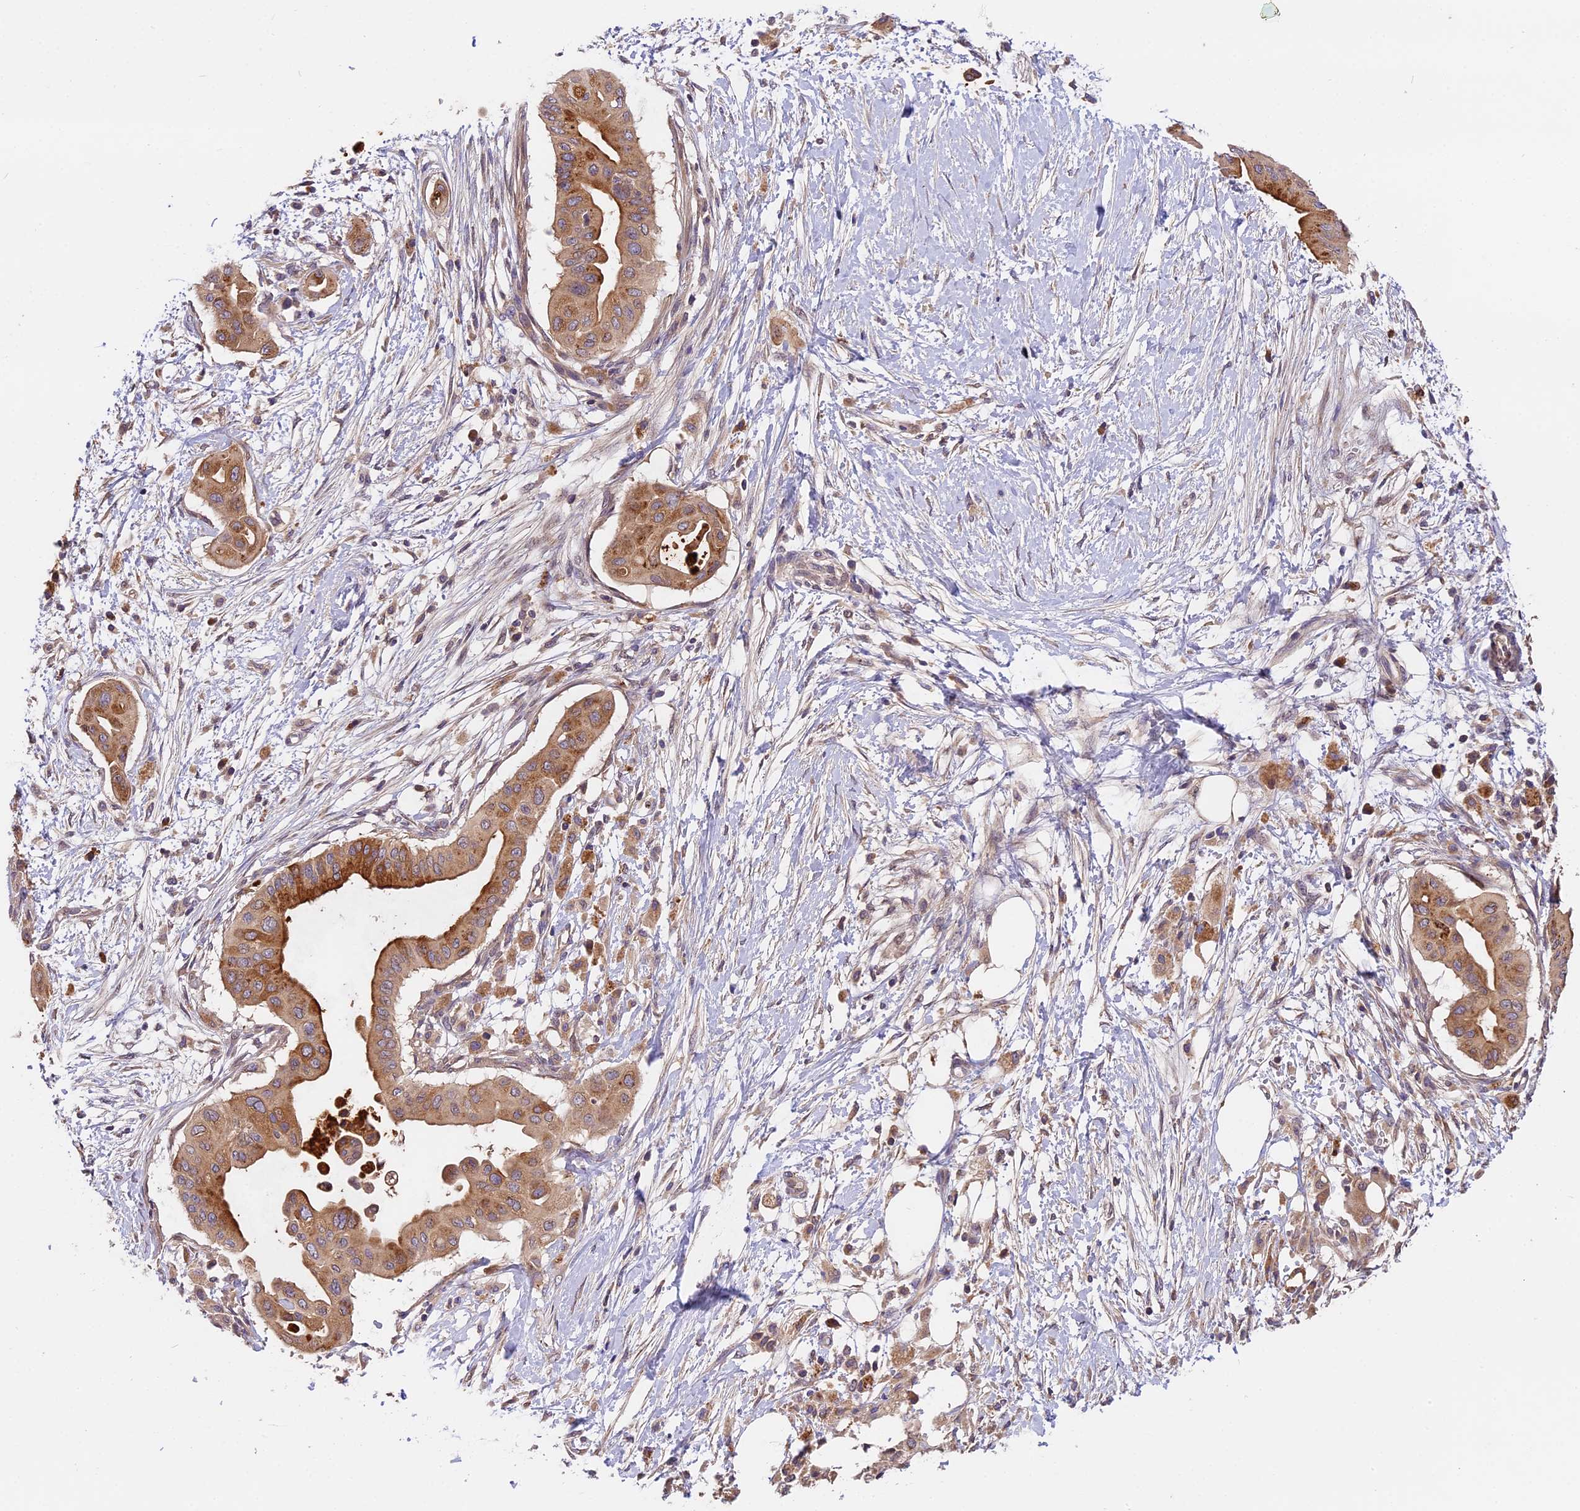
{"staining": {"intensity": "moderate", "quantity": ">75%", "location": "cytoplasmic/membranous"}, "tissue": "pancreatic cancer", "cell_type": "Tumor cells", "image_type": "cancer", "snomed": [{"axis": "morphology", "description": "Adenocarcinoma, NOS"}, {"axis": "topography", "description": "Pancreas"}], "caption": "Human pancreatic cancer (adenocarcinoma) stained with a protein marker exhibits moderate staining in tumor cells.", "gene": "COPE", "patient": {"sex": "male", "age": 68}}